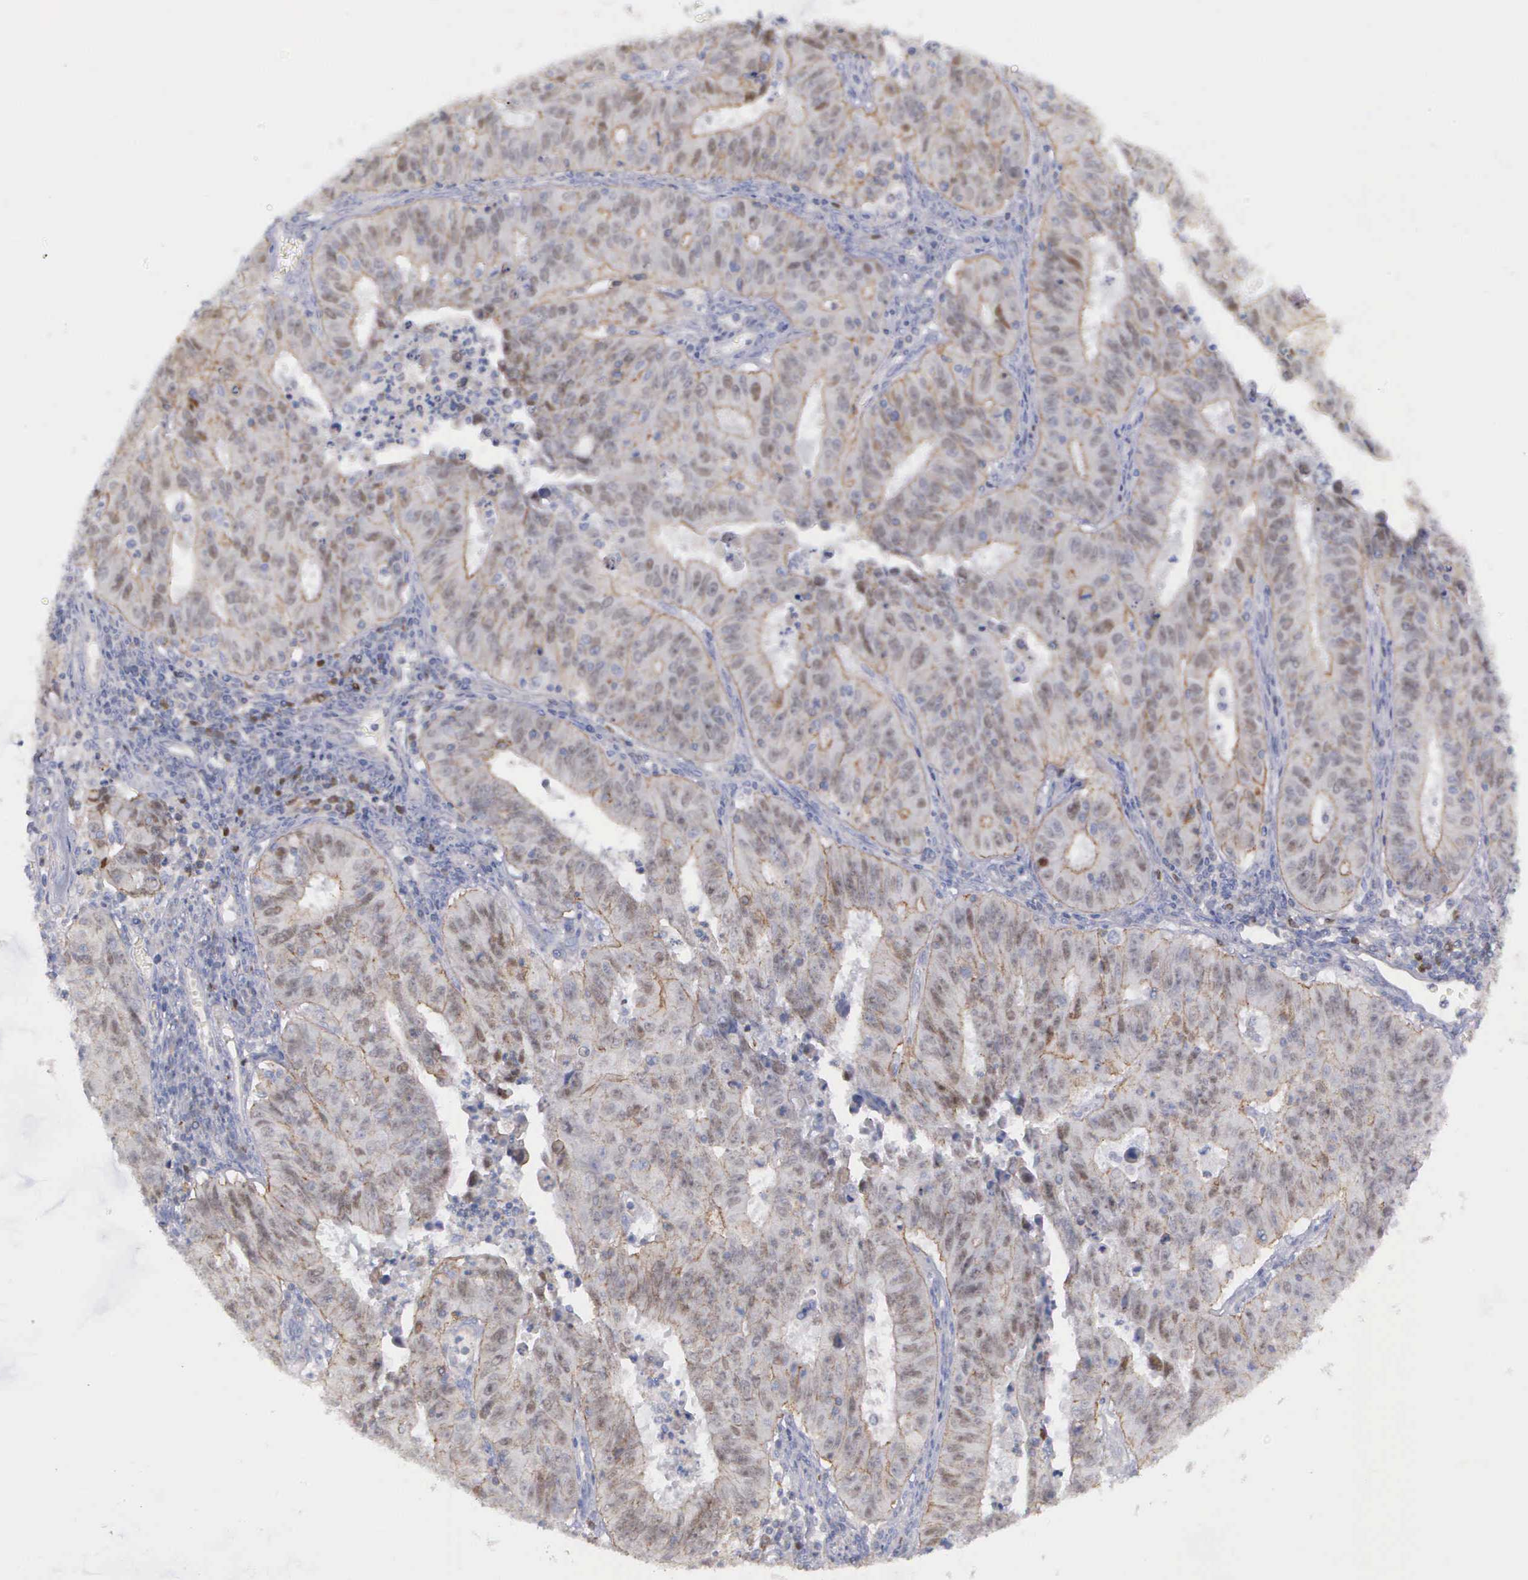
{"staining": {"intensity": "weak", "quantity": "<25%", "location": "cytoplasmic/membranous"}, "tissue": "endometrial cancer", "cell_type": "Tumor cells", "image_type": "cancer", "snomed": [{"axis": "morphology", "description": "Adenocarcinoma, NOS"}, {"axis": "topography", "description": "Endometrium"}], "caption": "The immunohistochemistry histopathology image has no significant staining in tumor cells of adenocarcinoma (endometrial) tissue. (Brightfield microscopy of DAB immunohistochemistry at high magnification).", "gene": "MICAL3", "patient": {"sex": "female", "age": 42}}